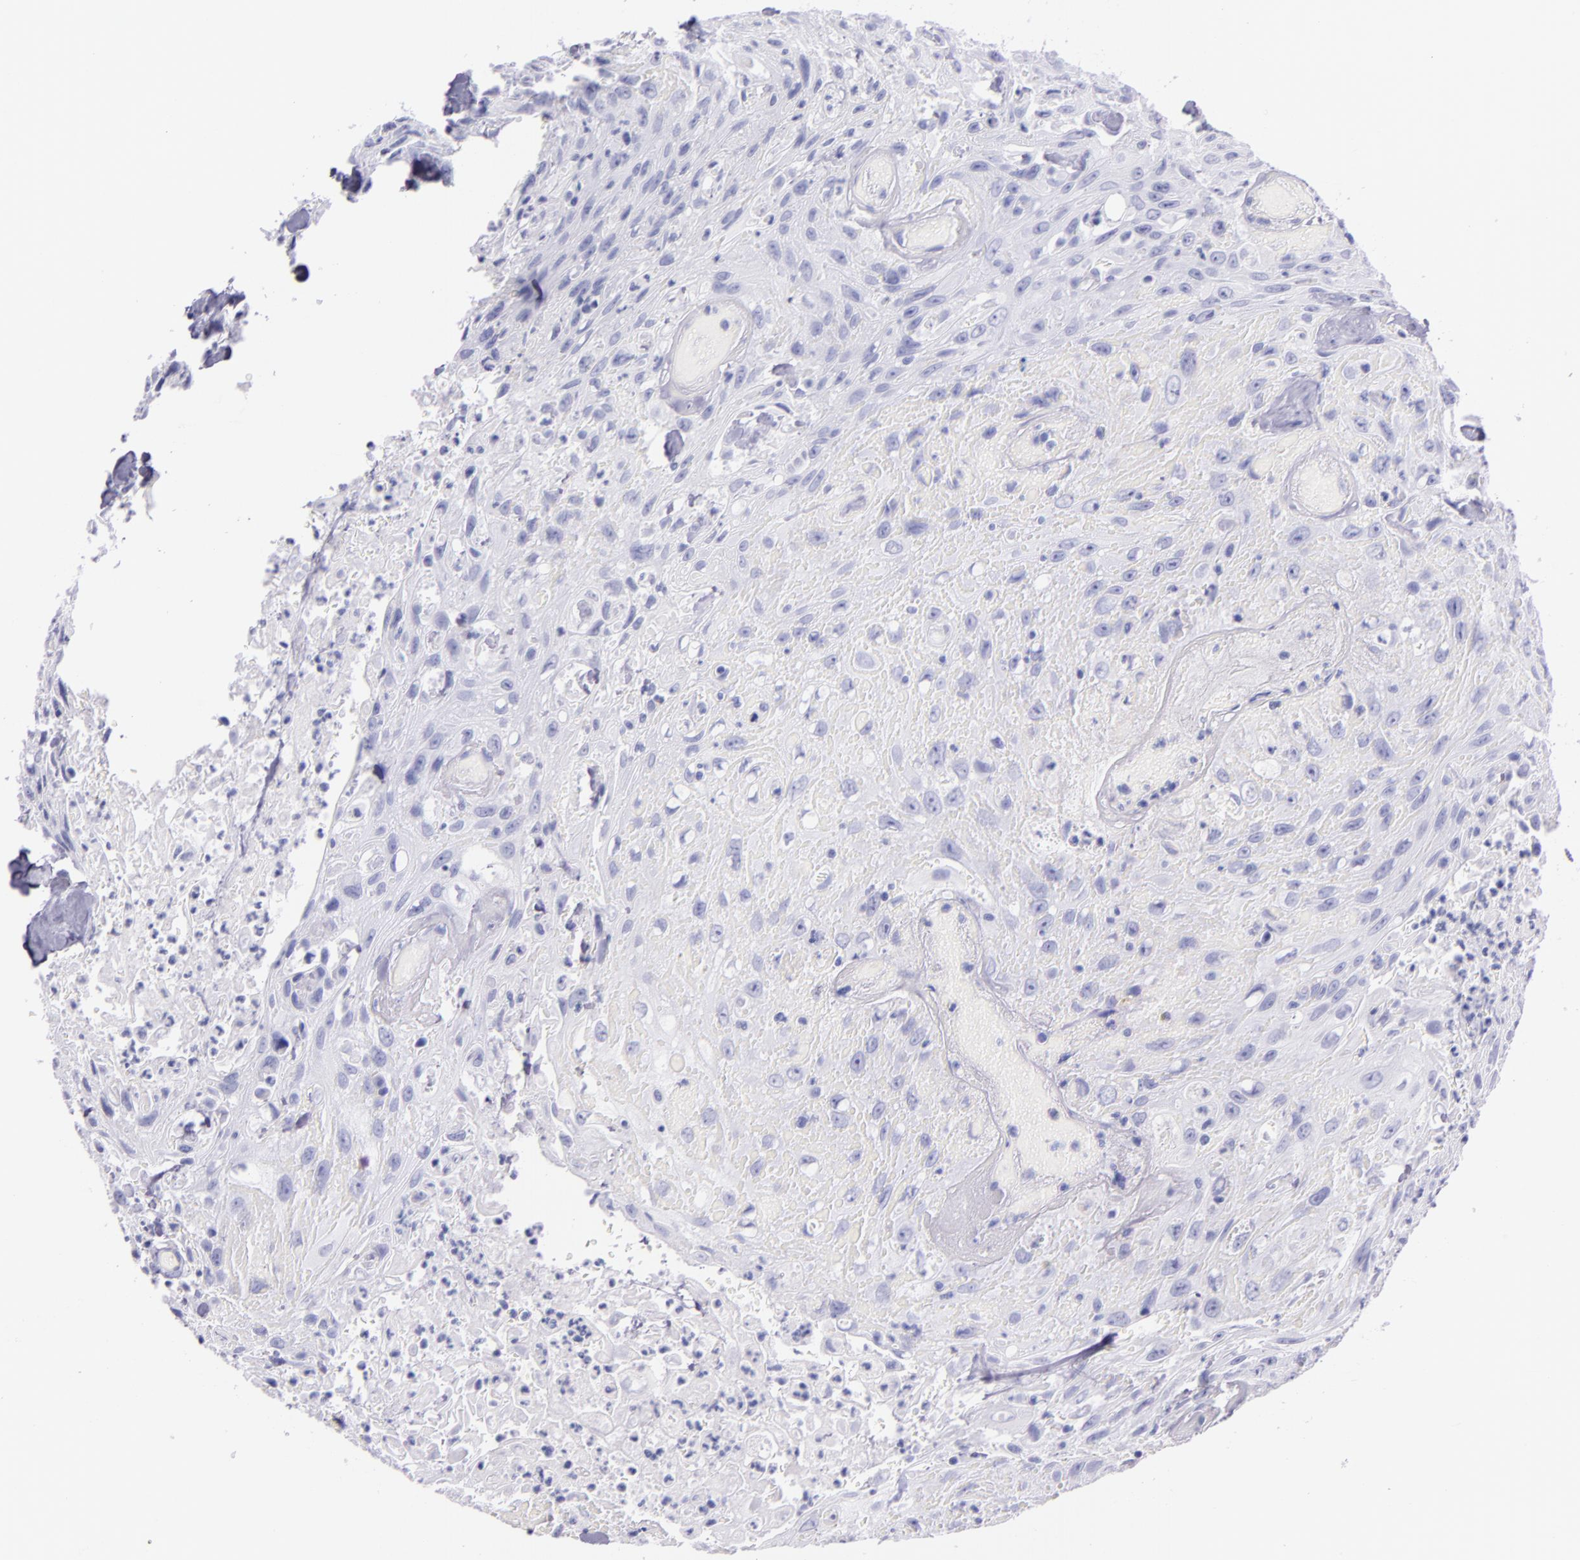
{"staining": {"intensity": "negative", "quantity": "none", "location": "none"}, "tissue": "urothelial cancer", "cell_type": "Tumor cells", "image_type": "cancer", "snomed": [{"axis": "morphology", "description": "Urothelial carcinoma, High grade"}, {"axis": "topography", "description": "Urinary bladder"}], "caption": "There is no significant staining in tumor cells of urothelial carcinoma (high-grade).", "gene": "SFTPA2", "patient": {"sex": "female", "age": 84}}